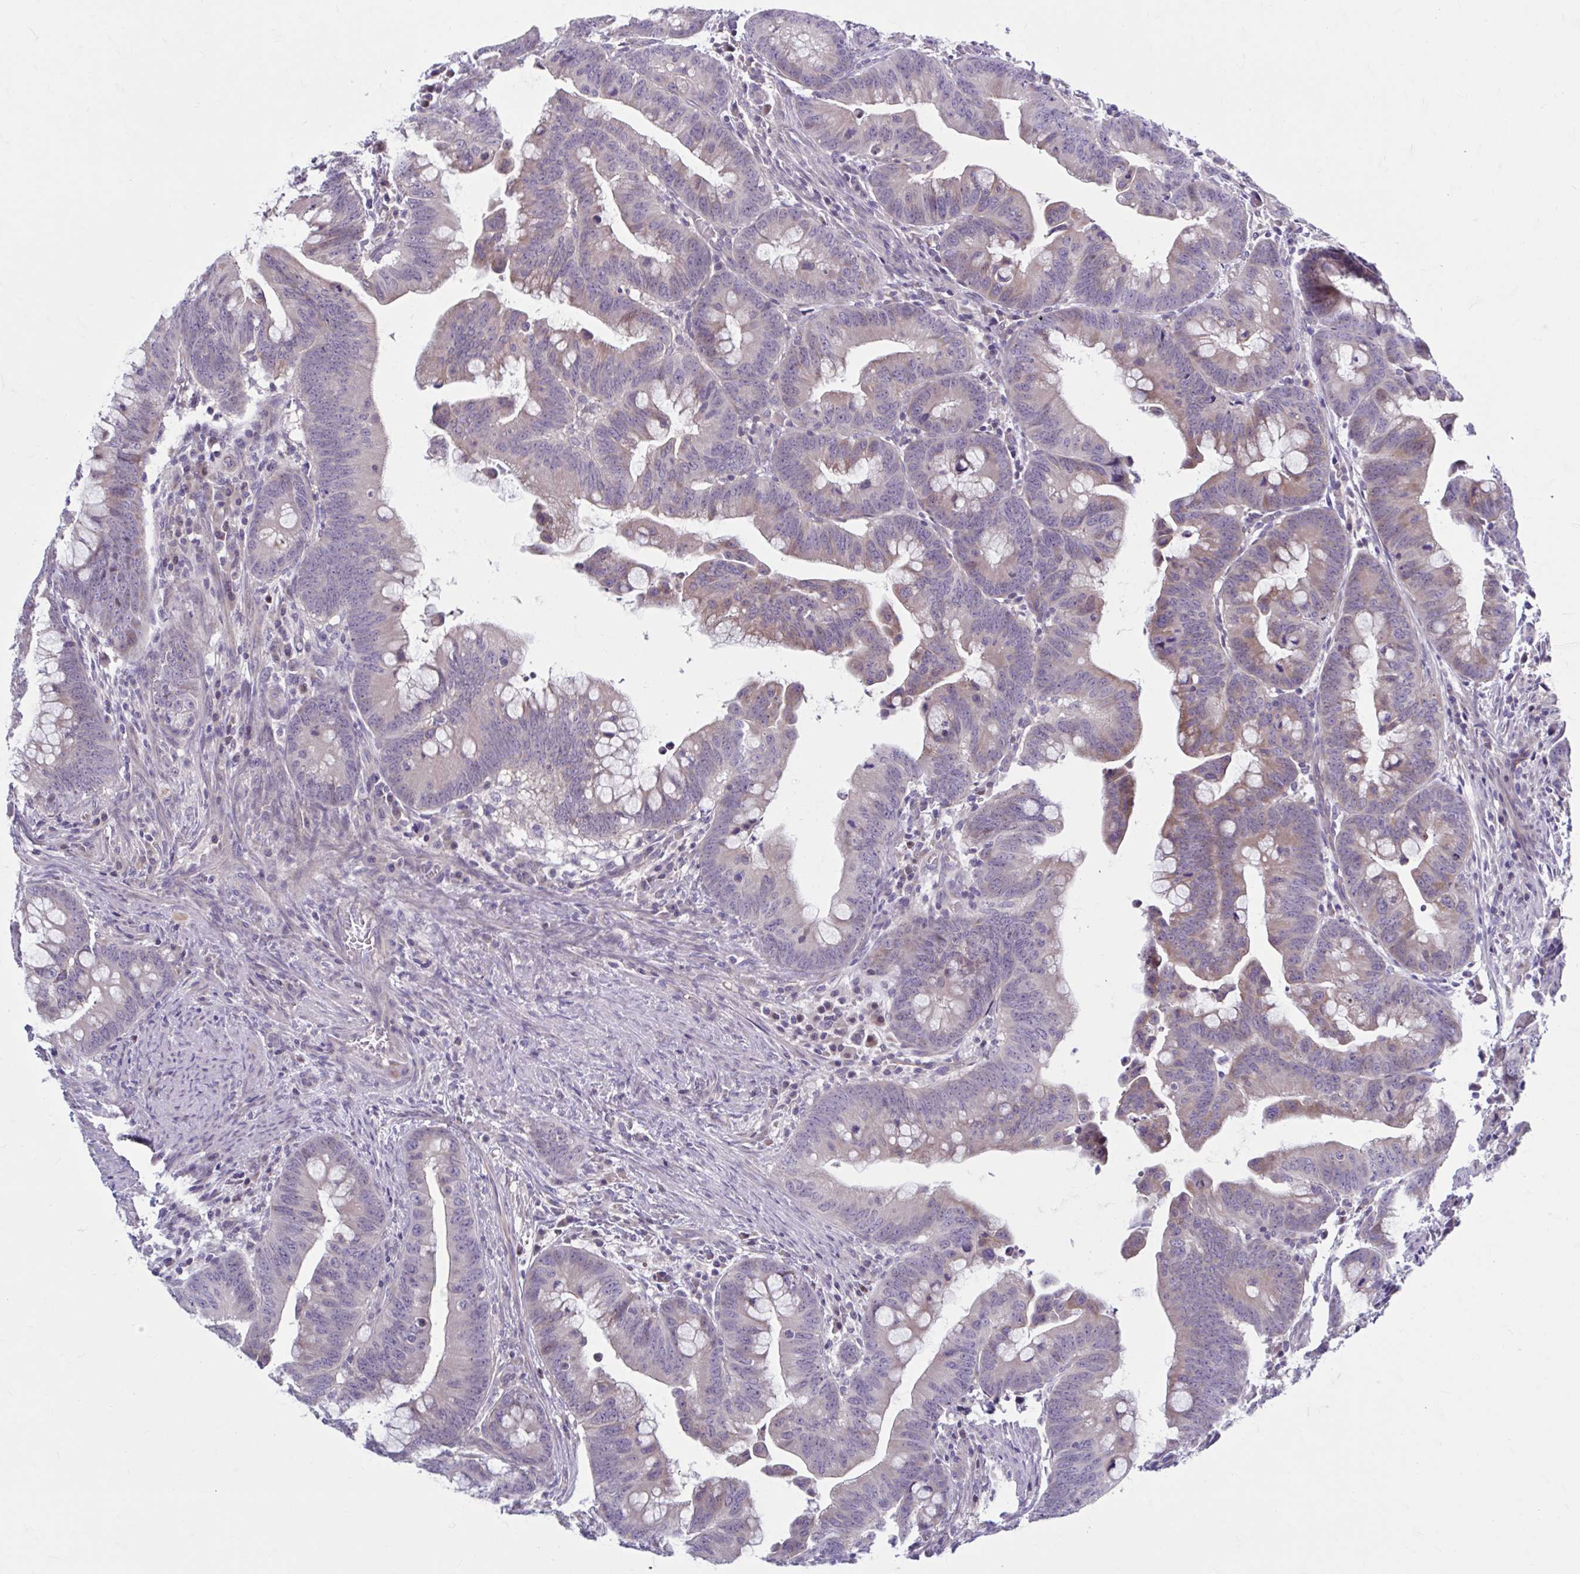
{"staining": {"intensity": "weak", "quantity": "25%-75%", "location": "cytoplasmic/membranous"}, "tissue": "colorectal cancer", "cell_type": "Tumor cells", "image_type": "cancer", "snomed": [{"axis": "morphology", "description": "Adenocarcinoma, NOS"}, {"axis": "topography", "description": "Colon"}], "caption": "An immunohistochemistry (IHC) histopathology image of neoplastic tissue is shown. Protein staining in brown shows weak cytoplasmic/membranous positivity in colorectal adenocarcinoma within tumor cells.", "gene": "CHST3", "patient": {"sex": "male", "age": 62}}